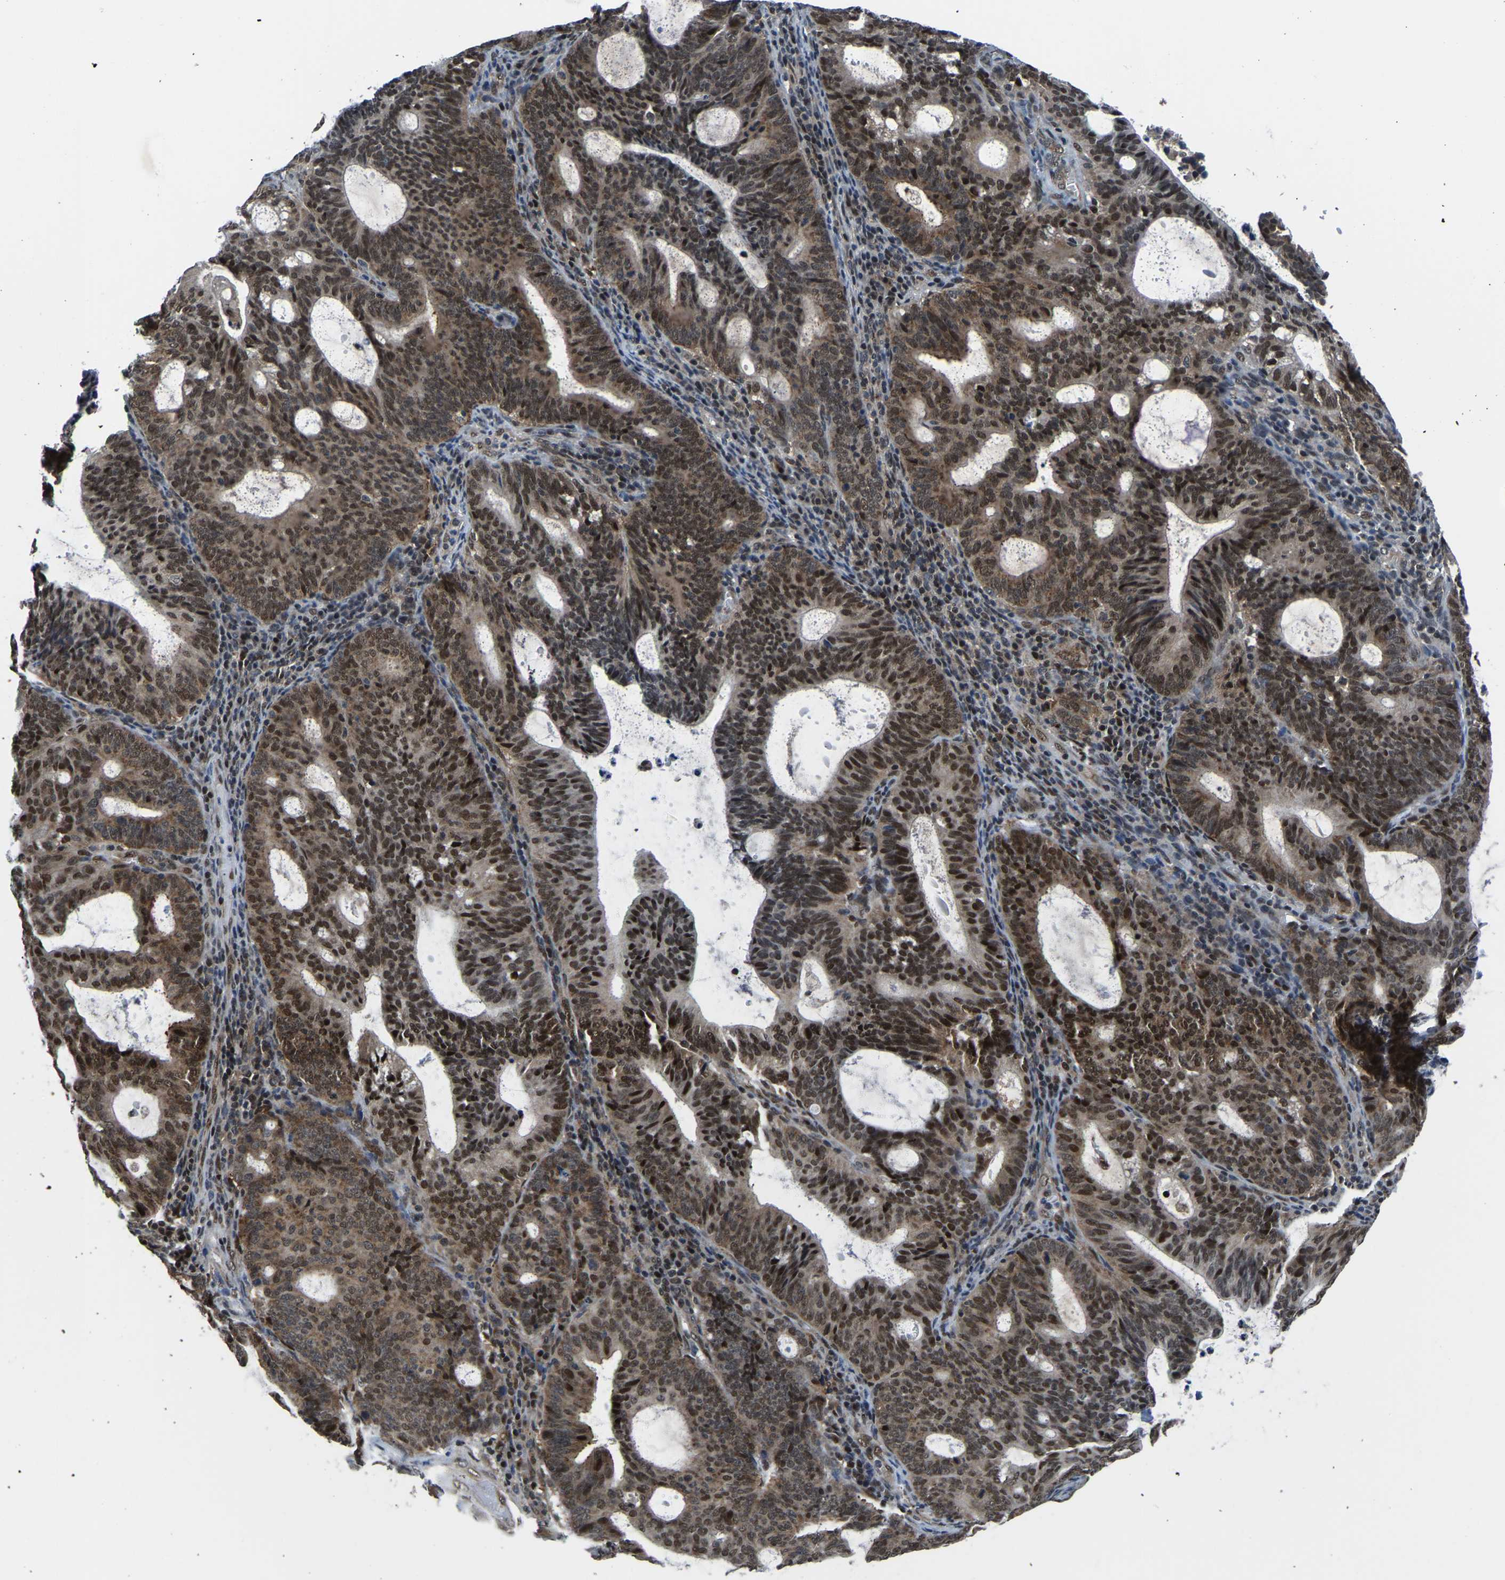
{"staining": {"intensity": "moderate", "quantity": ">75%", "location": "cytoplasmic/membranous,nuclear"}, "tissue": "endometrial cancer", "cell_type": "Tumor cells", "image_type": "cancer", "snomed": [{"axis": "morphology", "description": "Adenocarcinoma, NOS"}, {"axis": "topography", "description": "Uterus"}], "caption": "Endometrial cancer stained with a protein marker demonstrates moderate staining in tumor cells.", "gene": "DFFA", "patient": {"sex": "female", "age": 83}}